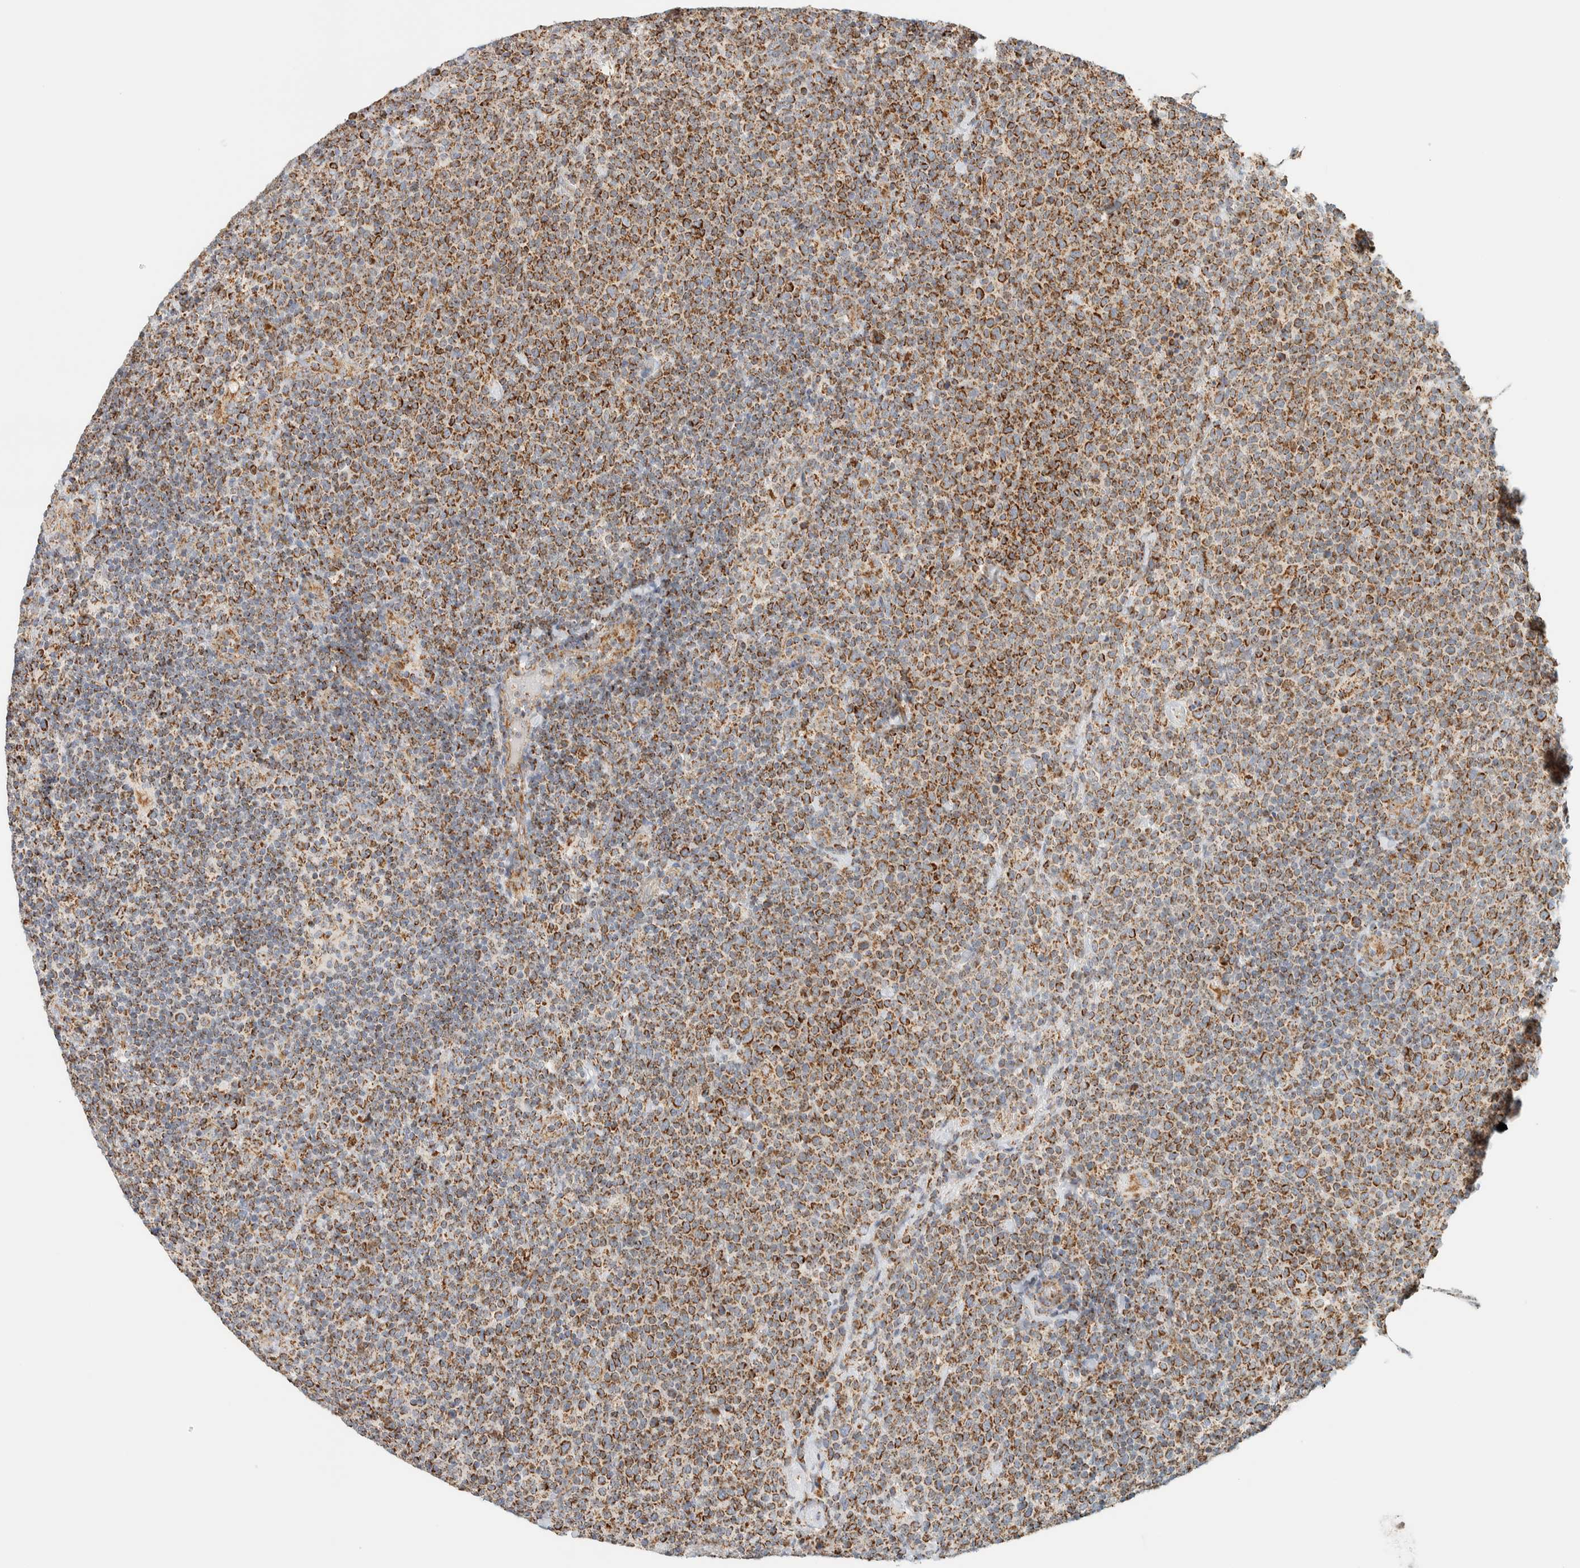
{"staining": {"intensity": "moderate", "quantity": ">75%", "location": "cytoplasmic/membranous"}, "tissue": "lymphoma", "cell_type": "Tumor cells", "image_type": "cancer", "snomed": [{"axis": "morphology", "description": "Malignant lymphoma, non-Hodgkin's type, High grade"}, {"axis": "topography", "description": "Lymph node"}], "caption": "Lymphoma stained with immunohistochemistry (IHC) displays moderate cytoplasmic/membranous positivity in about >75% of tumor cells. (Stains: DAB (3,3'-diaminobenzidine) in brown, nuclei in blue, Microscopy: brightfield microscopy at high magnification).", "gene": "KIFAP3", "patient": {"sex": "male", "age": 61}}